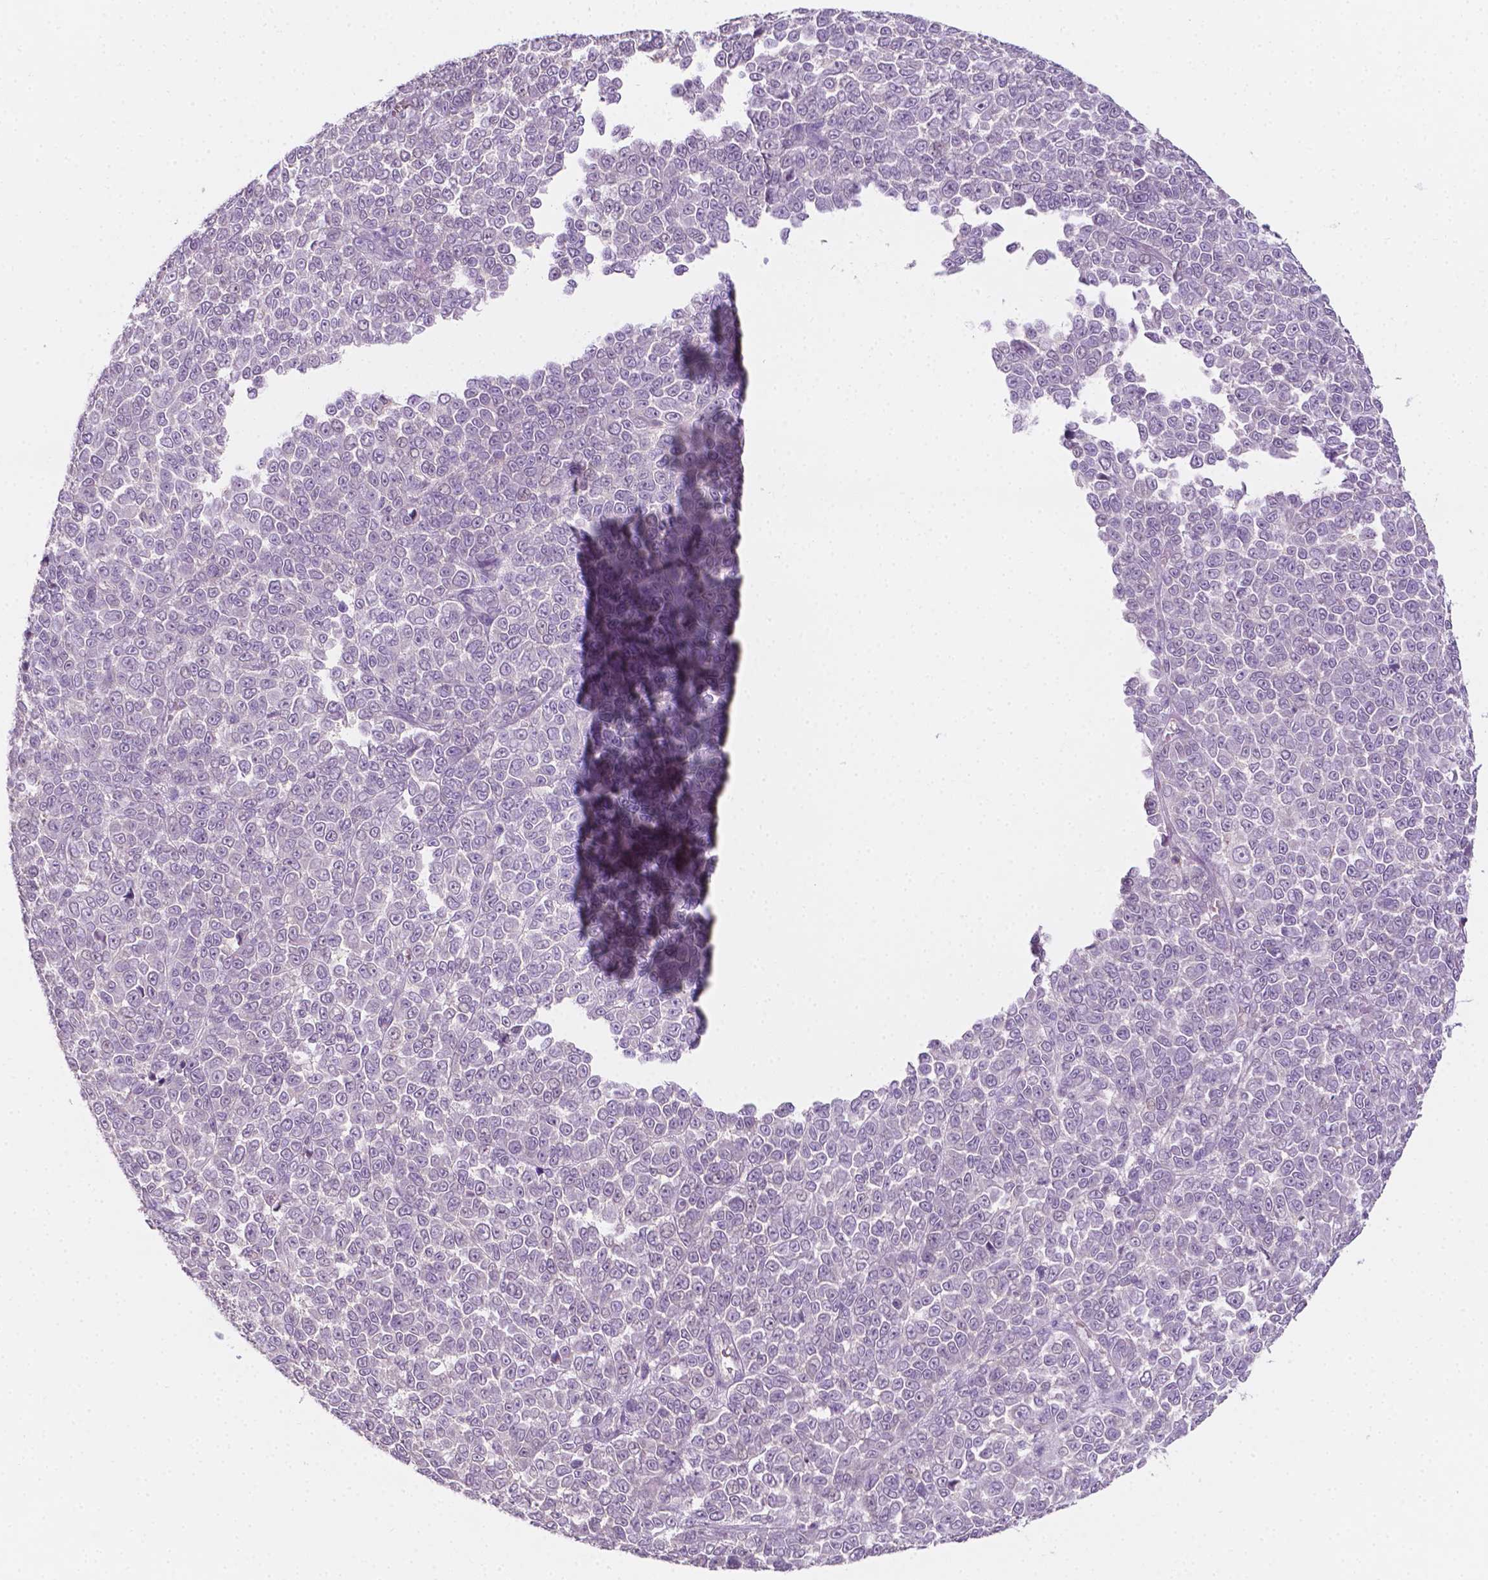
{"staining": {"intensity": "negative", "quantity": "none", "location": "none"}, "tissue": "melanoma", "cell_type": "Tumor cells", "image_type": "cancer", "snomed": [{"axis": "morphology", "description": "Malignant melanoma, NOS"}, {"axis": "topography", "description": "Skin"}], "caption": "An image of malignant melanoma stained for a protein displays no brown staining in tumor cells.", "gene": "EGFR", "patient": {"sex": "female", "age": 95}}